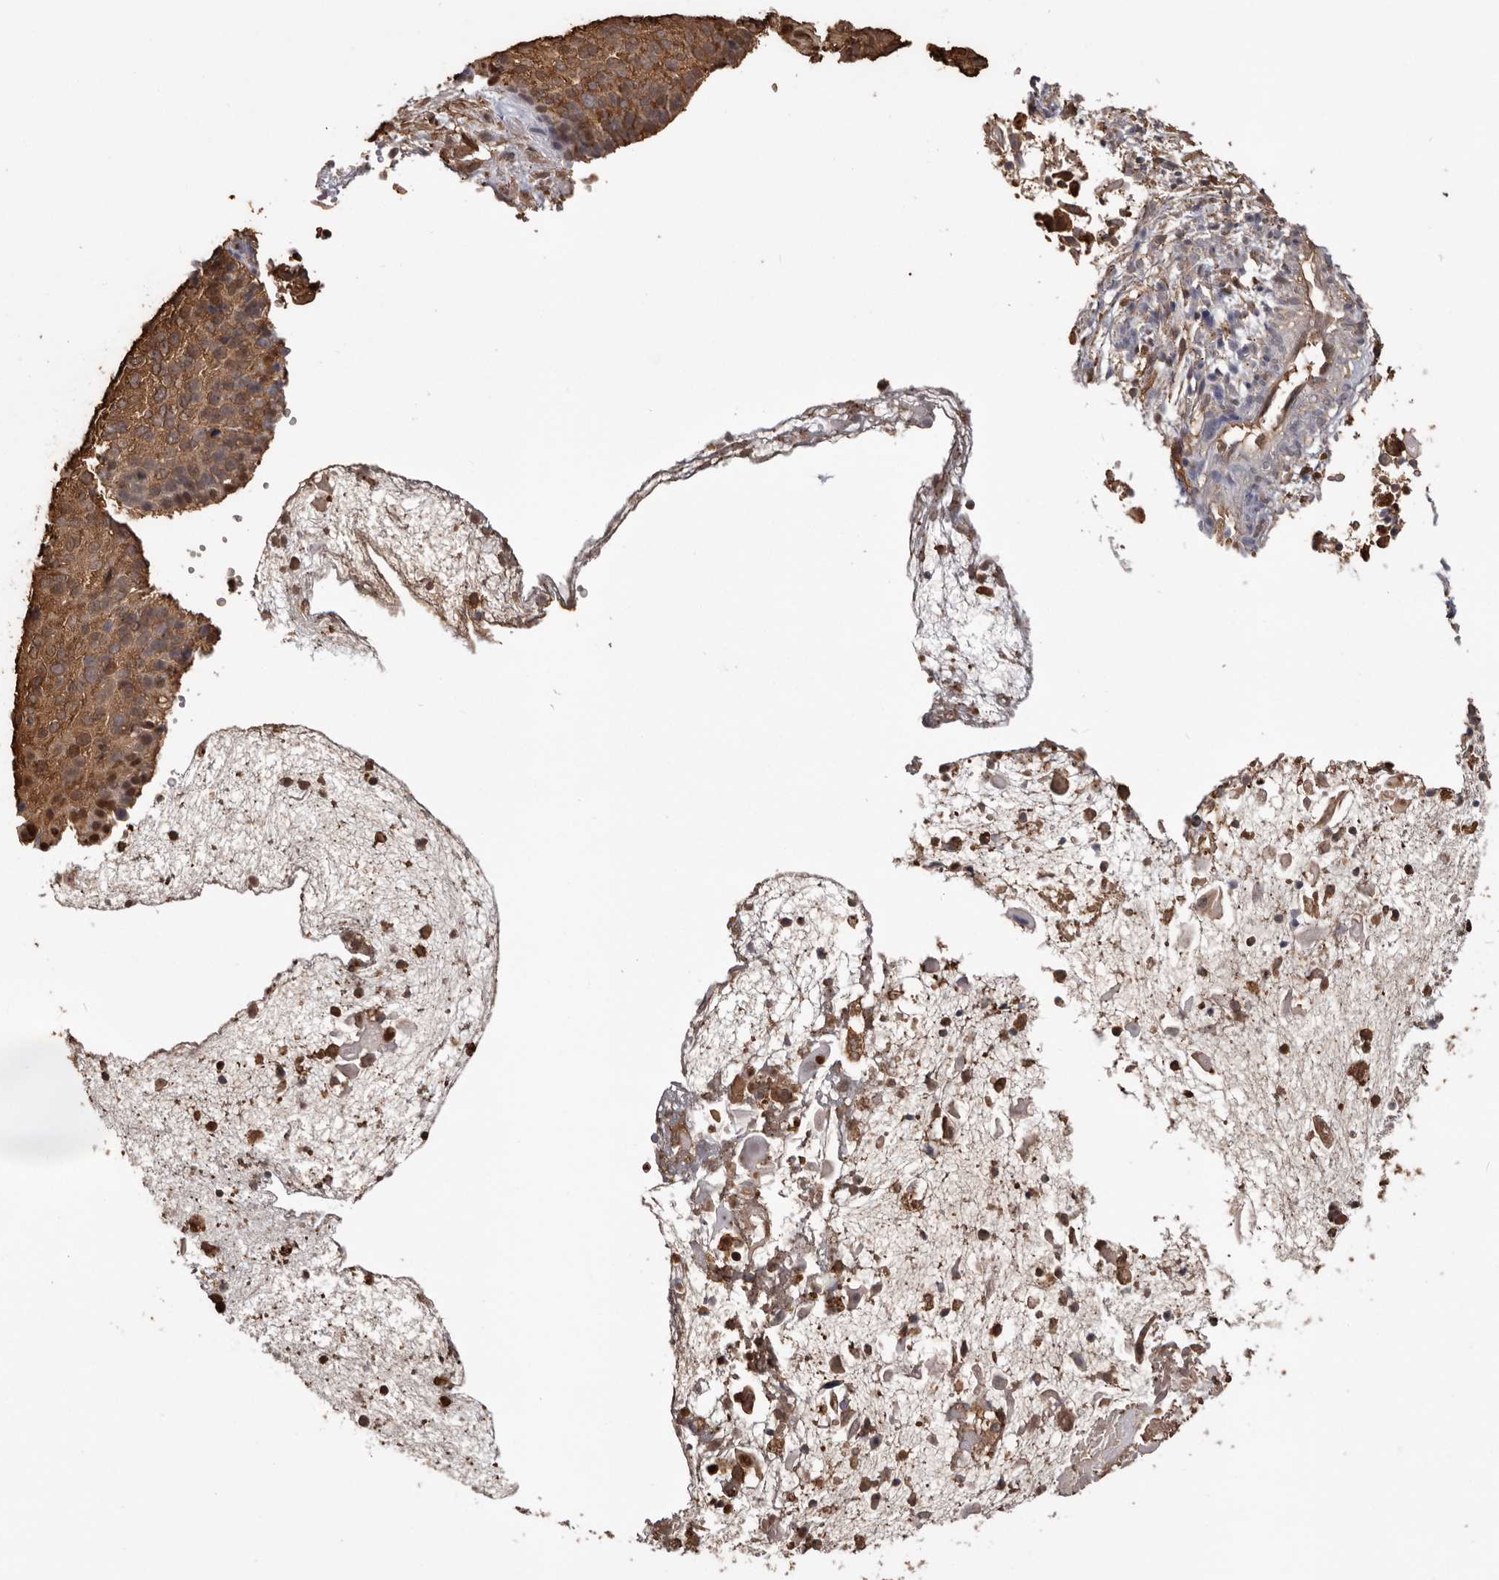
{"staining": {"intensity": "moderate", "quantity": ">75%", "location": "cytoplasmic/membranous"}, "tissue": "cervical cancer", "cell_type": "Tumor cells", "image_type": "cancer", "snomed": [{"axis": "morphology", "description": "Squamous cell carcinoma, NOS"}, {"axis": "topography", "description": "Cervix"}], "caption": "Immunohistochemistry photomicrograph of neoplastic tissue: cervical cancer stained using immunohistochemistry (IHC) exhibits medium levels of moderate protein expression localized specifically in the cytoplasmic/membranous of tumor cells, appearing as a cytoplasmic/membranous brown color.", "gene": "PKM", "patient": {"sex": "female", "age": 74}}